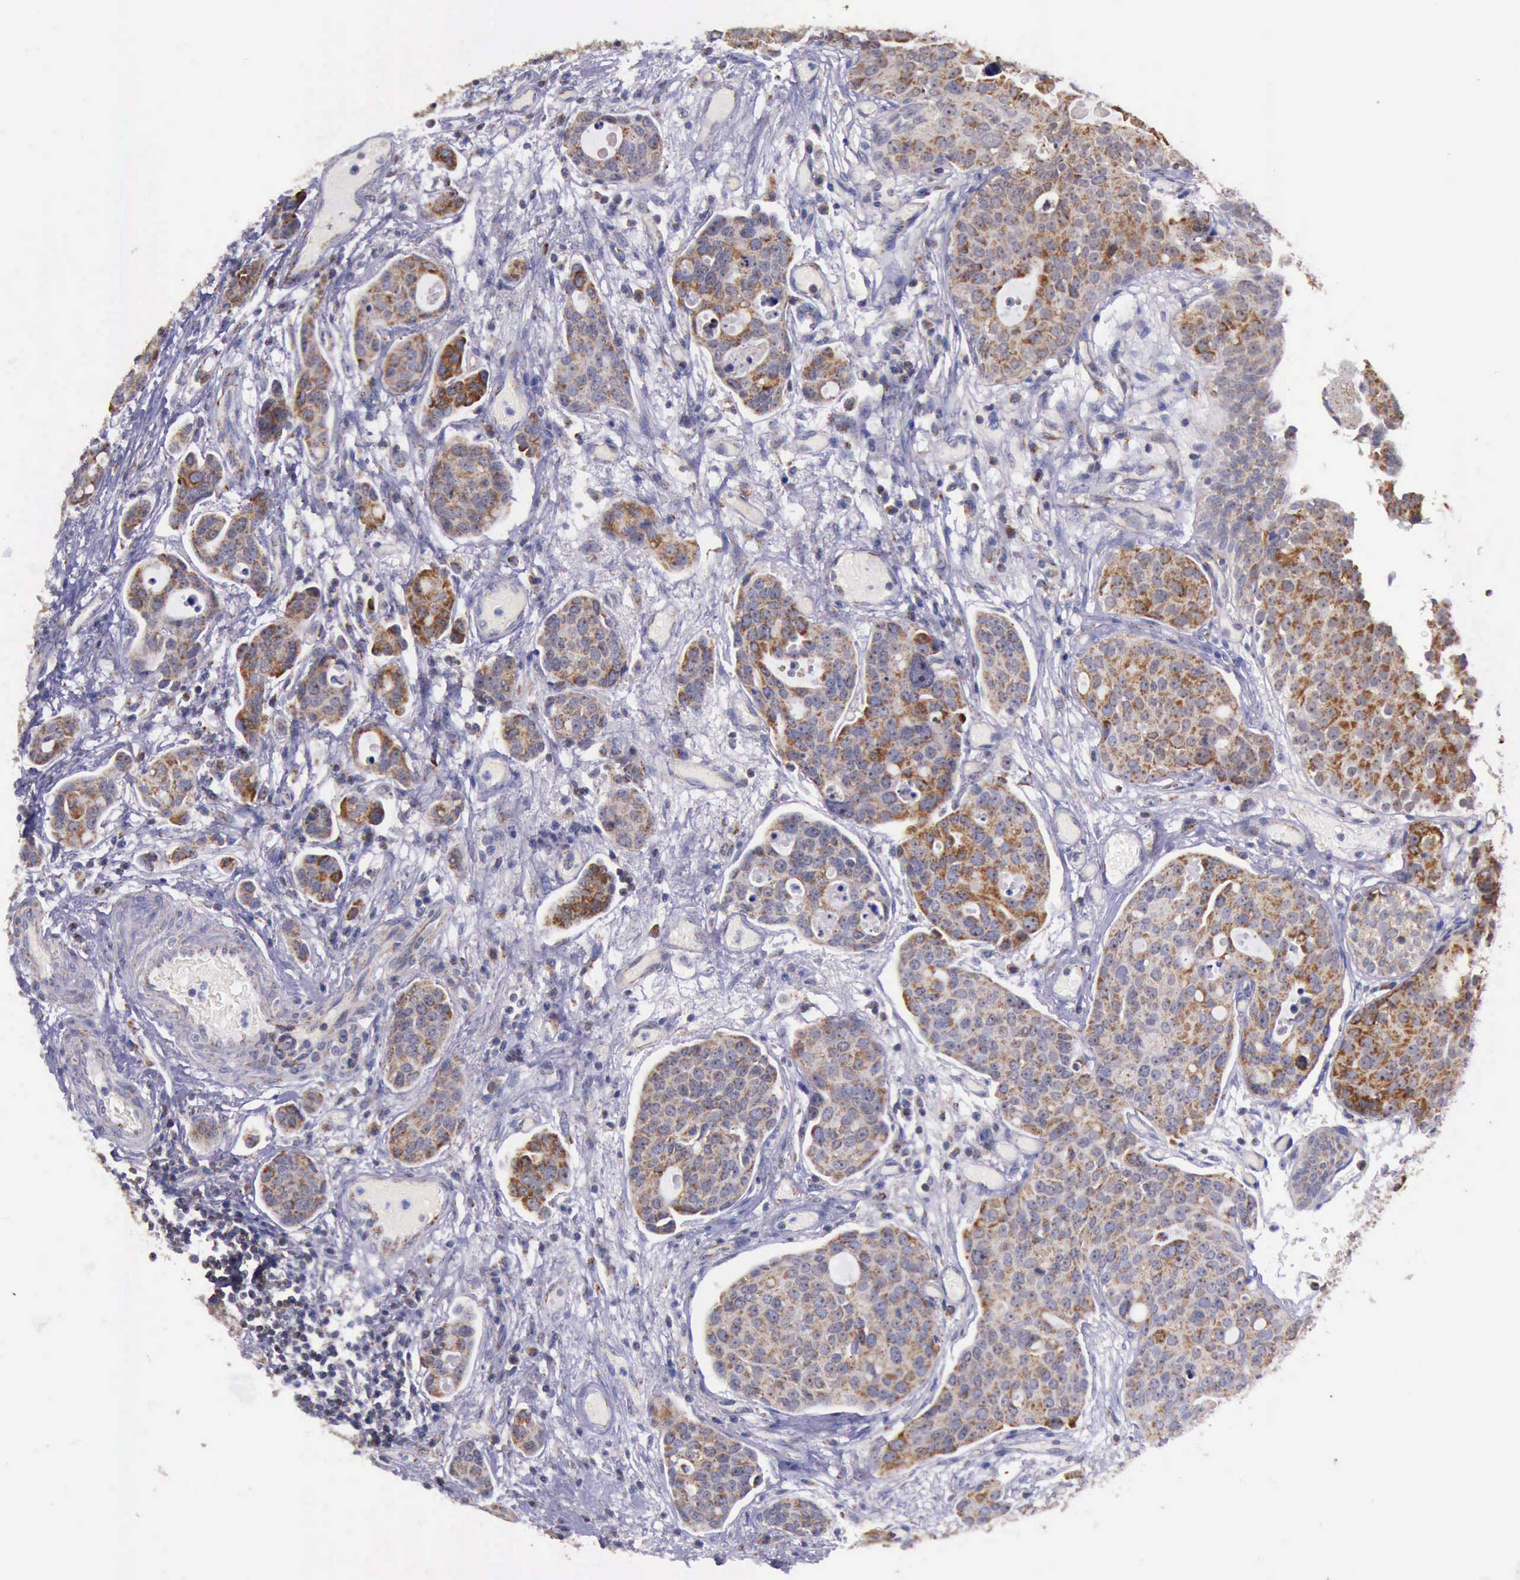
{"staining": {"intensity": "moderate", "quantity": "25%-75%", "location": "cytoplasmic/membranous"}, "tissue": "urothelial cancer", "cell_type": "Tumor cells", "image_type": "cancer", "snomed": [{"axis": "morphology", "description": "Urothelial carcinoma, High grade"}, {"axis": "topography", "description": "Urinary bladder"}], "caption": "Immunohistochemical staining of human urothelial cancer exhibits medium levels of moderate cytoplasmic/membranous protein positivity in about 25%-75% of tumor cells.", "gene": "TXN2", "patient": {"sex": "male", "age": 78}}